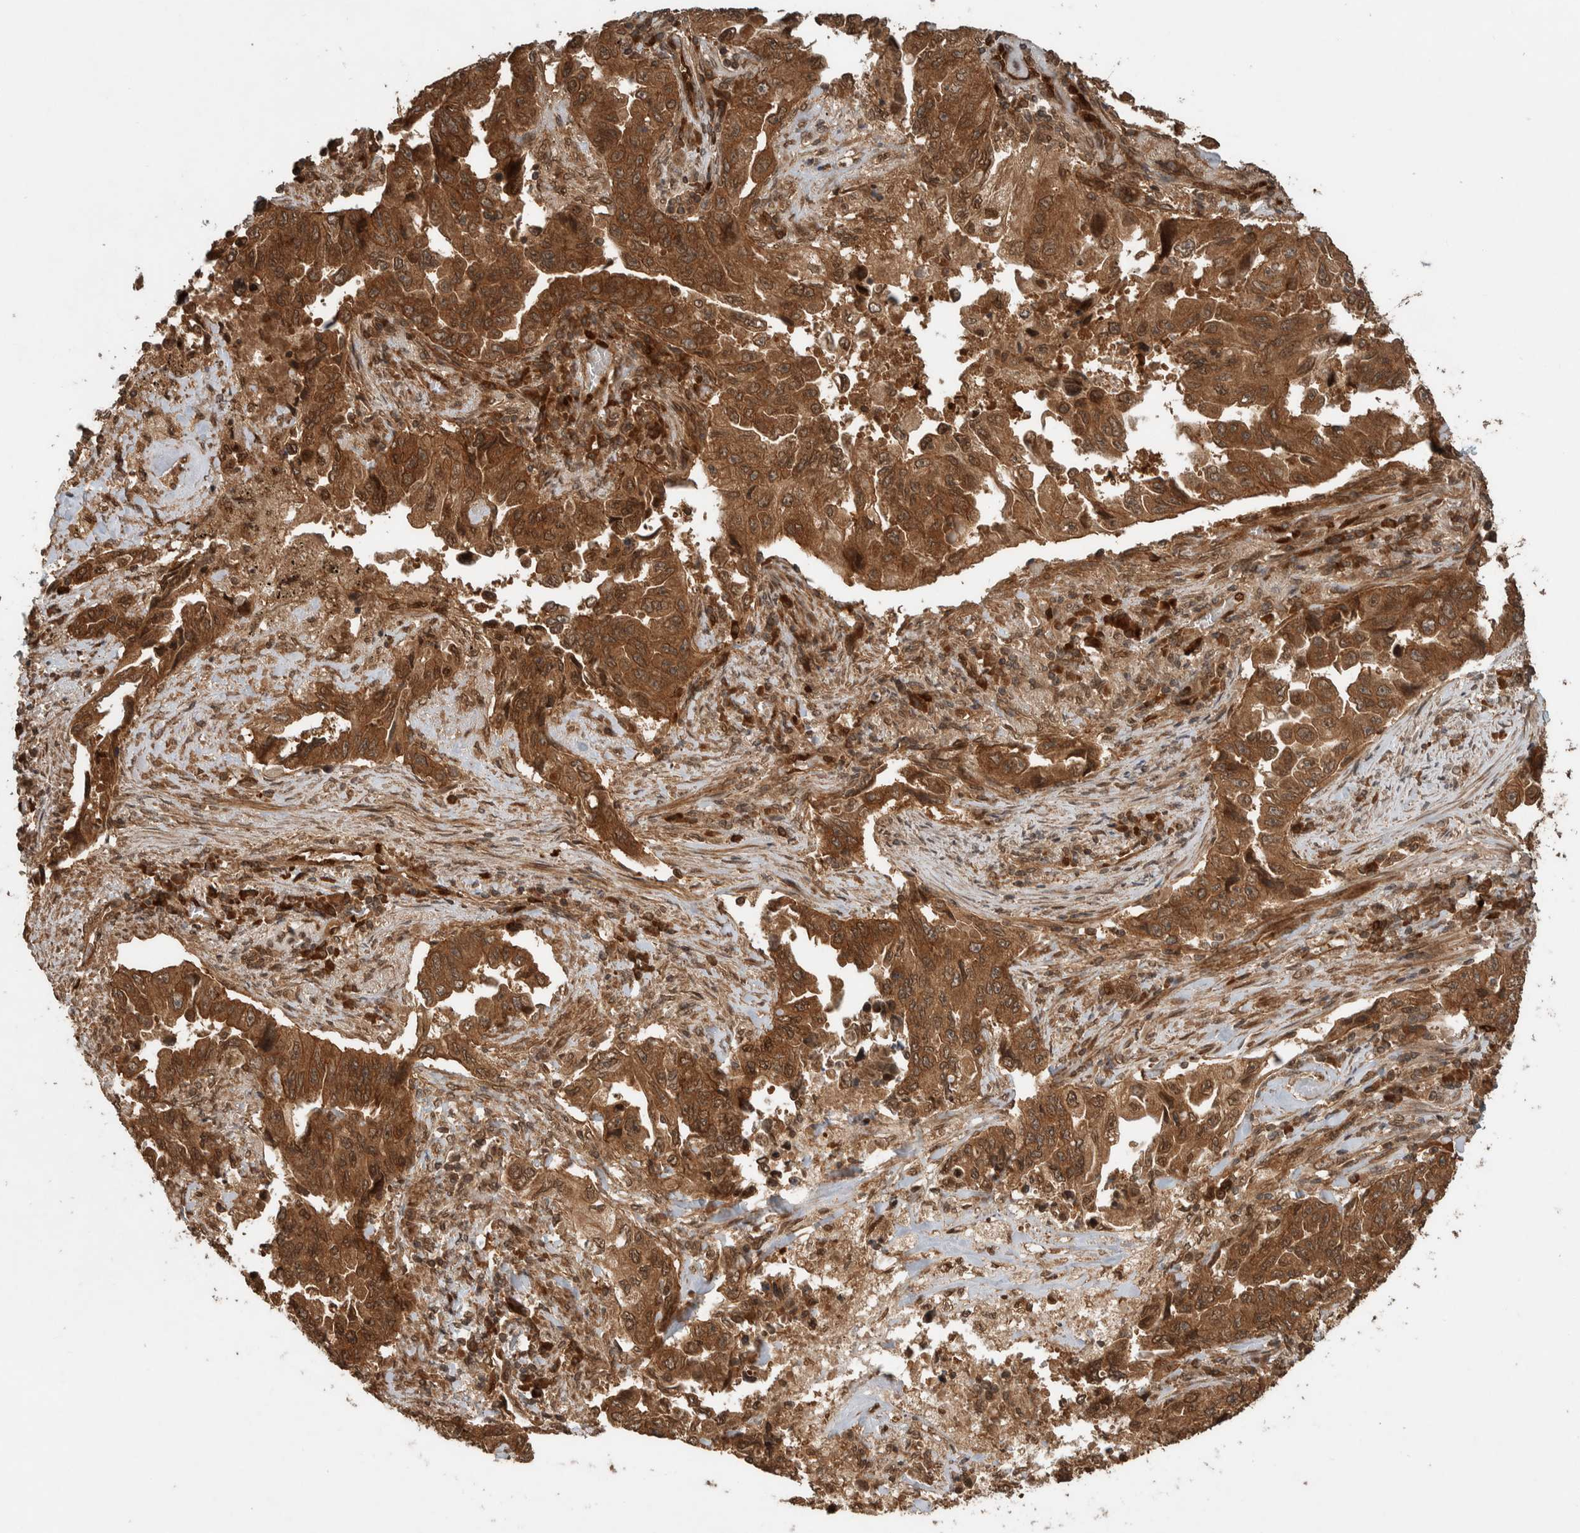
{"staining": {"intensity": "strong", "quantity": ">75%", "location": "cytoplasmic/membranous"}, "tissue": "lung cancer", "cell_type": "Tumor cells", "image_type": "cancer", "snomed": [{"axis": "morphology", "description": "Adenocarcinoma, NOS"}, {"axis": "topography", "description": "Lung"}], "caption": "A histopathology image showing strong cytoplasmic/membranous expression in about >75% of tumor cells in lung cancer, as visualized by brown immunohistochemical staining.", "gene": "CNTROB", "patient": {"sex": "female", "age": 51}}